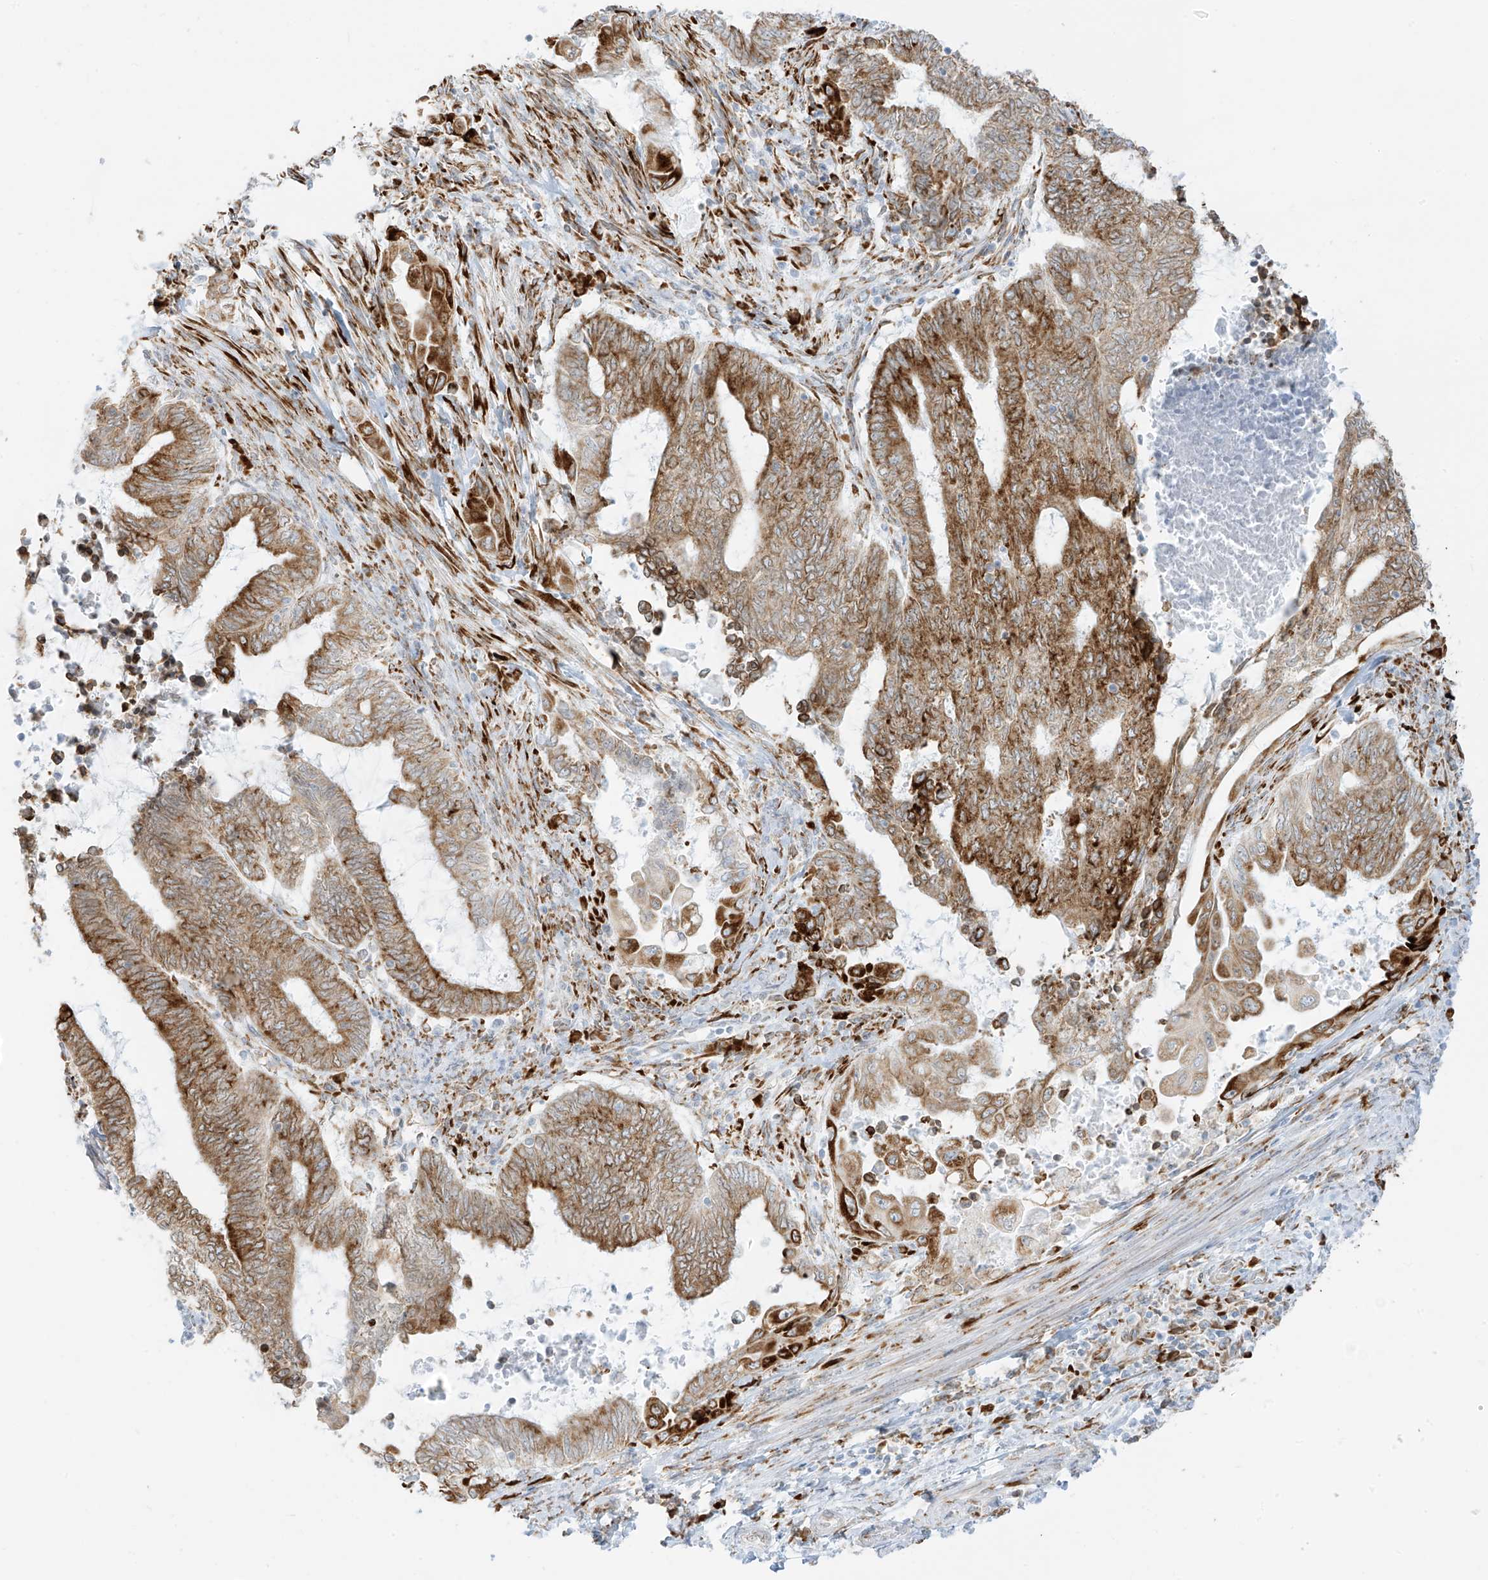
{"staining": {"intensity": "strong", "quantity": ">75%", "location": "cytoplasmic/membranous"}, "tissue": "endometrial cancer", "cell_type": "Tumor cells", "image_type": "cancer", "snomed": [{"axis": "morphology", "description": "Adenocarcinoma, NOS"}, {"axis": "topography", "description": "Uterus"}, {"axis": "topography", "description": "Endometrium"}], "caption": "Endometrial cancer (adenocarcinoma) tissue demonstrates strong cytoplasmic/membranous positivity in approximately >75% of tumor cells The staining was performed using DAB to visualize the protein expression in brown, while the nuclei were stained in blue with hematoxylin (Magnification: 20x).", "gene": "LRRC59", "patient": {"sex": "female", "age": 70}}